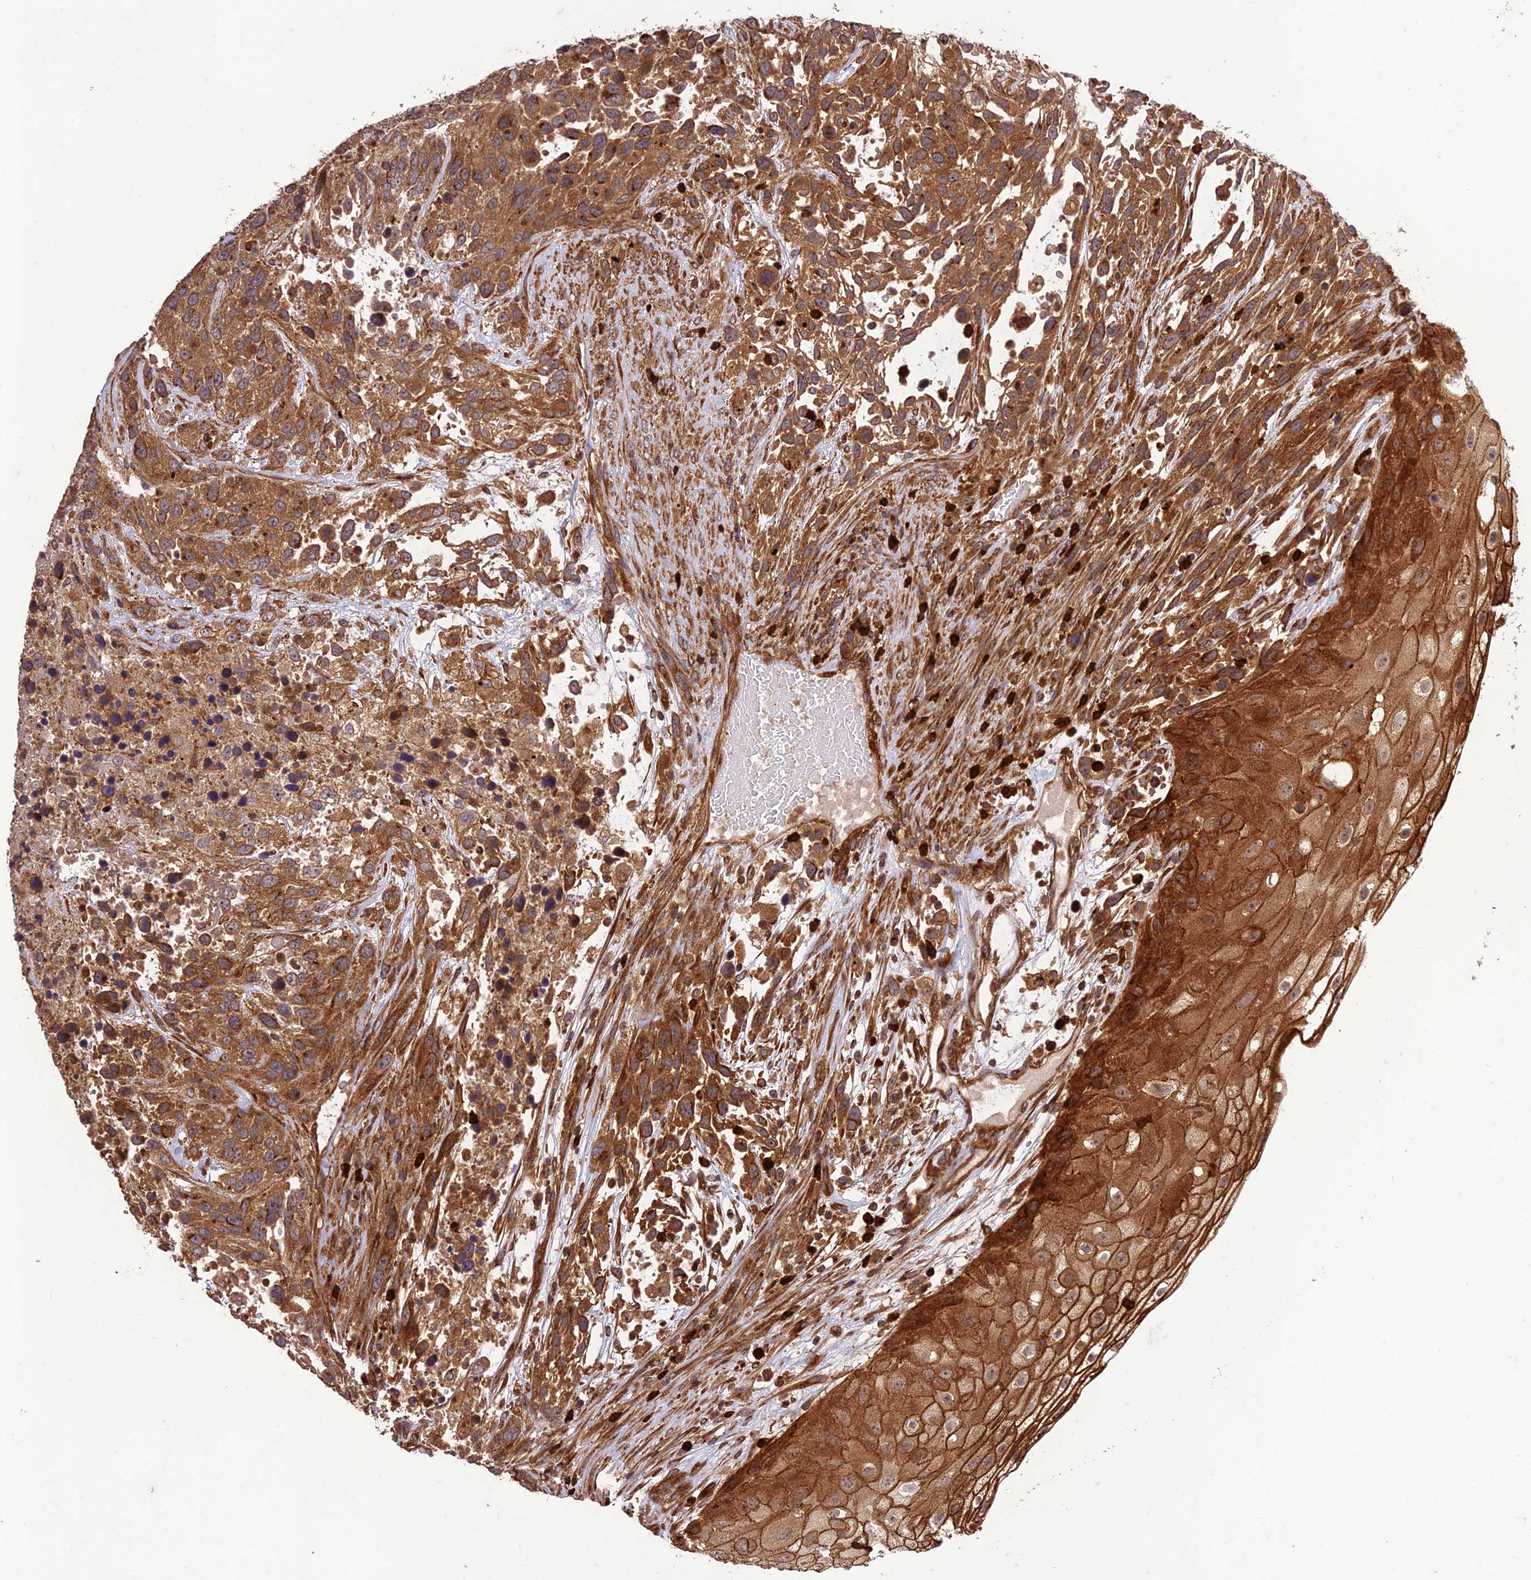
{"staining": {"intensity": "moderate", "quantity": ">75%", "location": "cytoplasmic/membranous"}, "tissue": "urothelial cancer", "cell_type": "Tumor cells", "image_type": "cancer", "snomed": [{"axis": "morphology", "description": "Urothelial carcinoma, High grade"}, {"axis": "topography", "description": "Urinary bladder"}], "caption": "This micrograph shows immunohistochemistry staining of human urothelial cancer, with medium moderate cytoplasmic/membranous staining in about >75% of tumor cells.", "gene": "TMEM131L", "patient": {"sex": "female", "age": 70}}